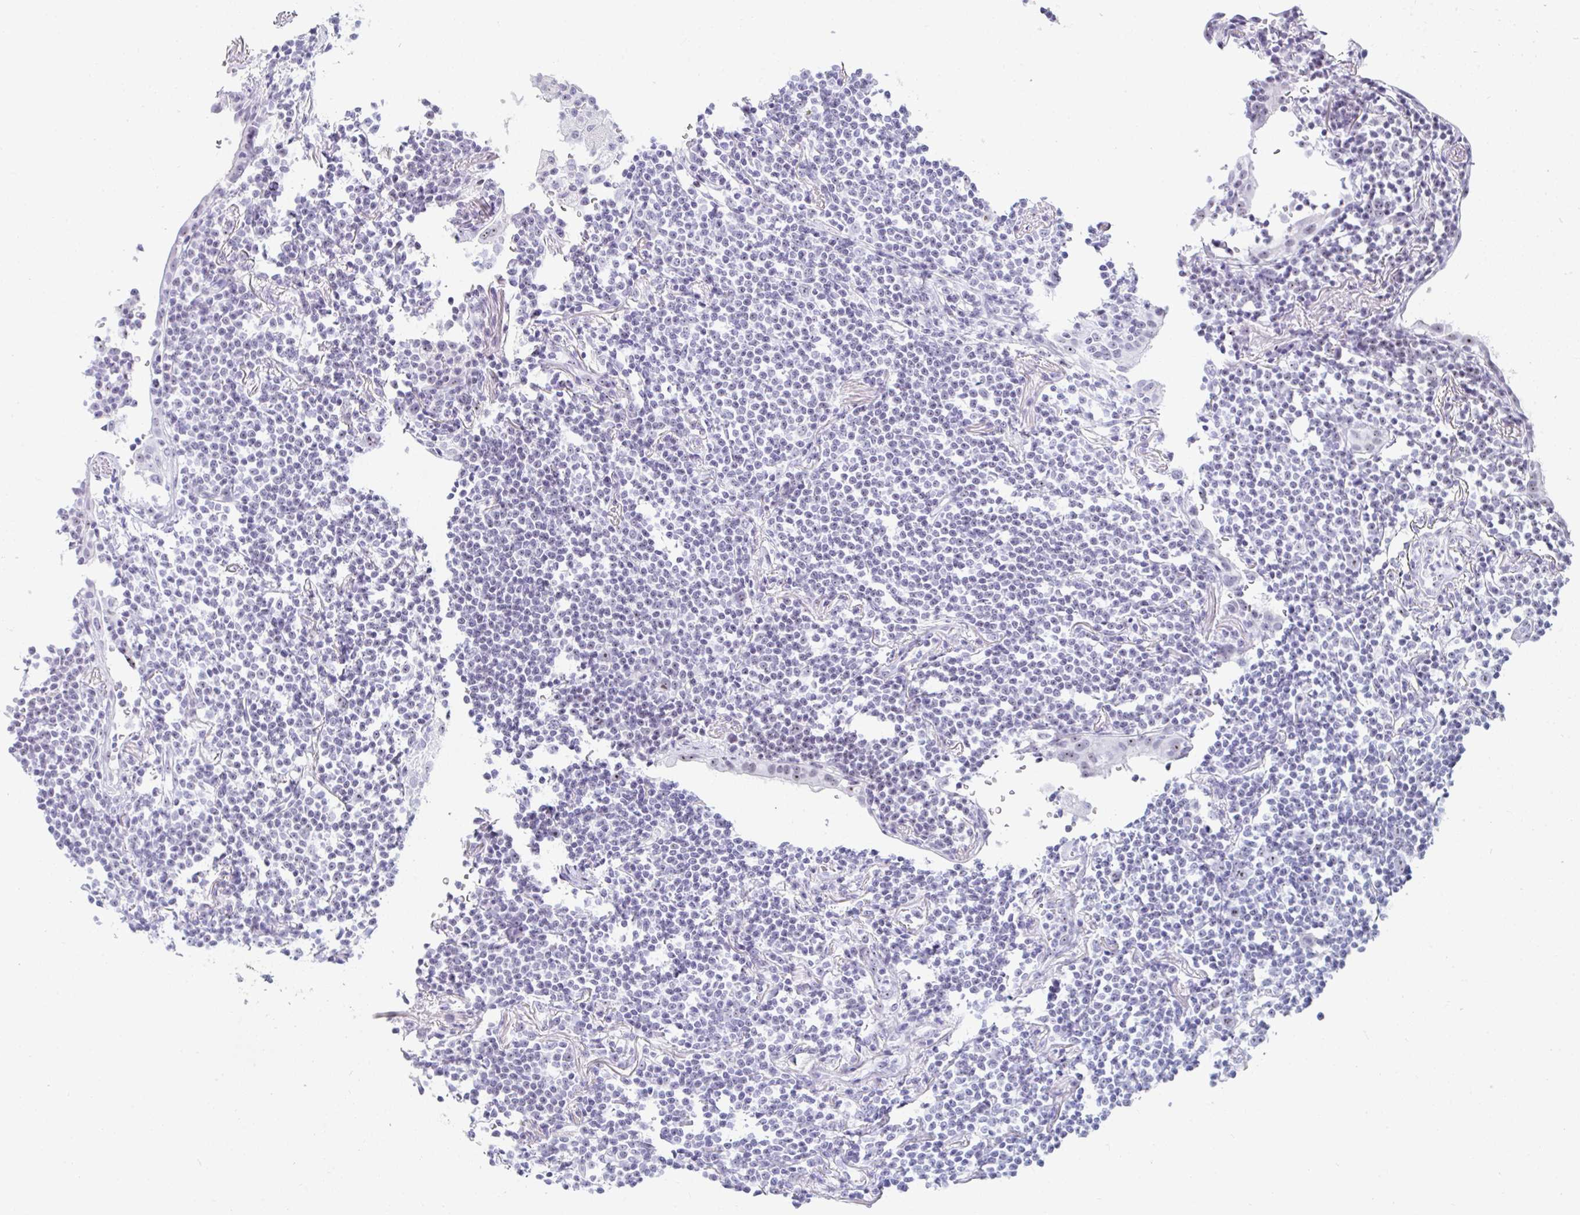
{"staining": {"intensity": "negative", "quantity": "none", "location": "none"}, "tissue": "lymphoma", "cell_type": "Tumor cells", "image_type": "cancer", "snomed": [{"axis": "morphology", "description": "Malignant lymphoma, non-Hodgkin's type, Low grade"}, {"axis": "topography", "description": "Lung"}], "caption": "DAB (3,3'-diaminobenzidine) immunohistochemical staining of lymphoma exhibits no significant expression in tumor cells.", "gene": "NOP10", "patient": {"sex": "female", "age": 71}}